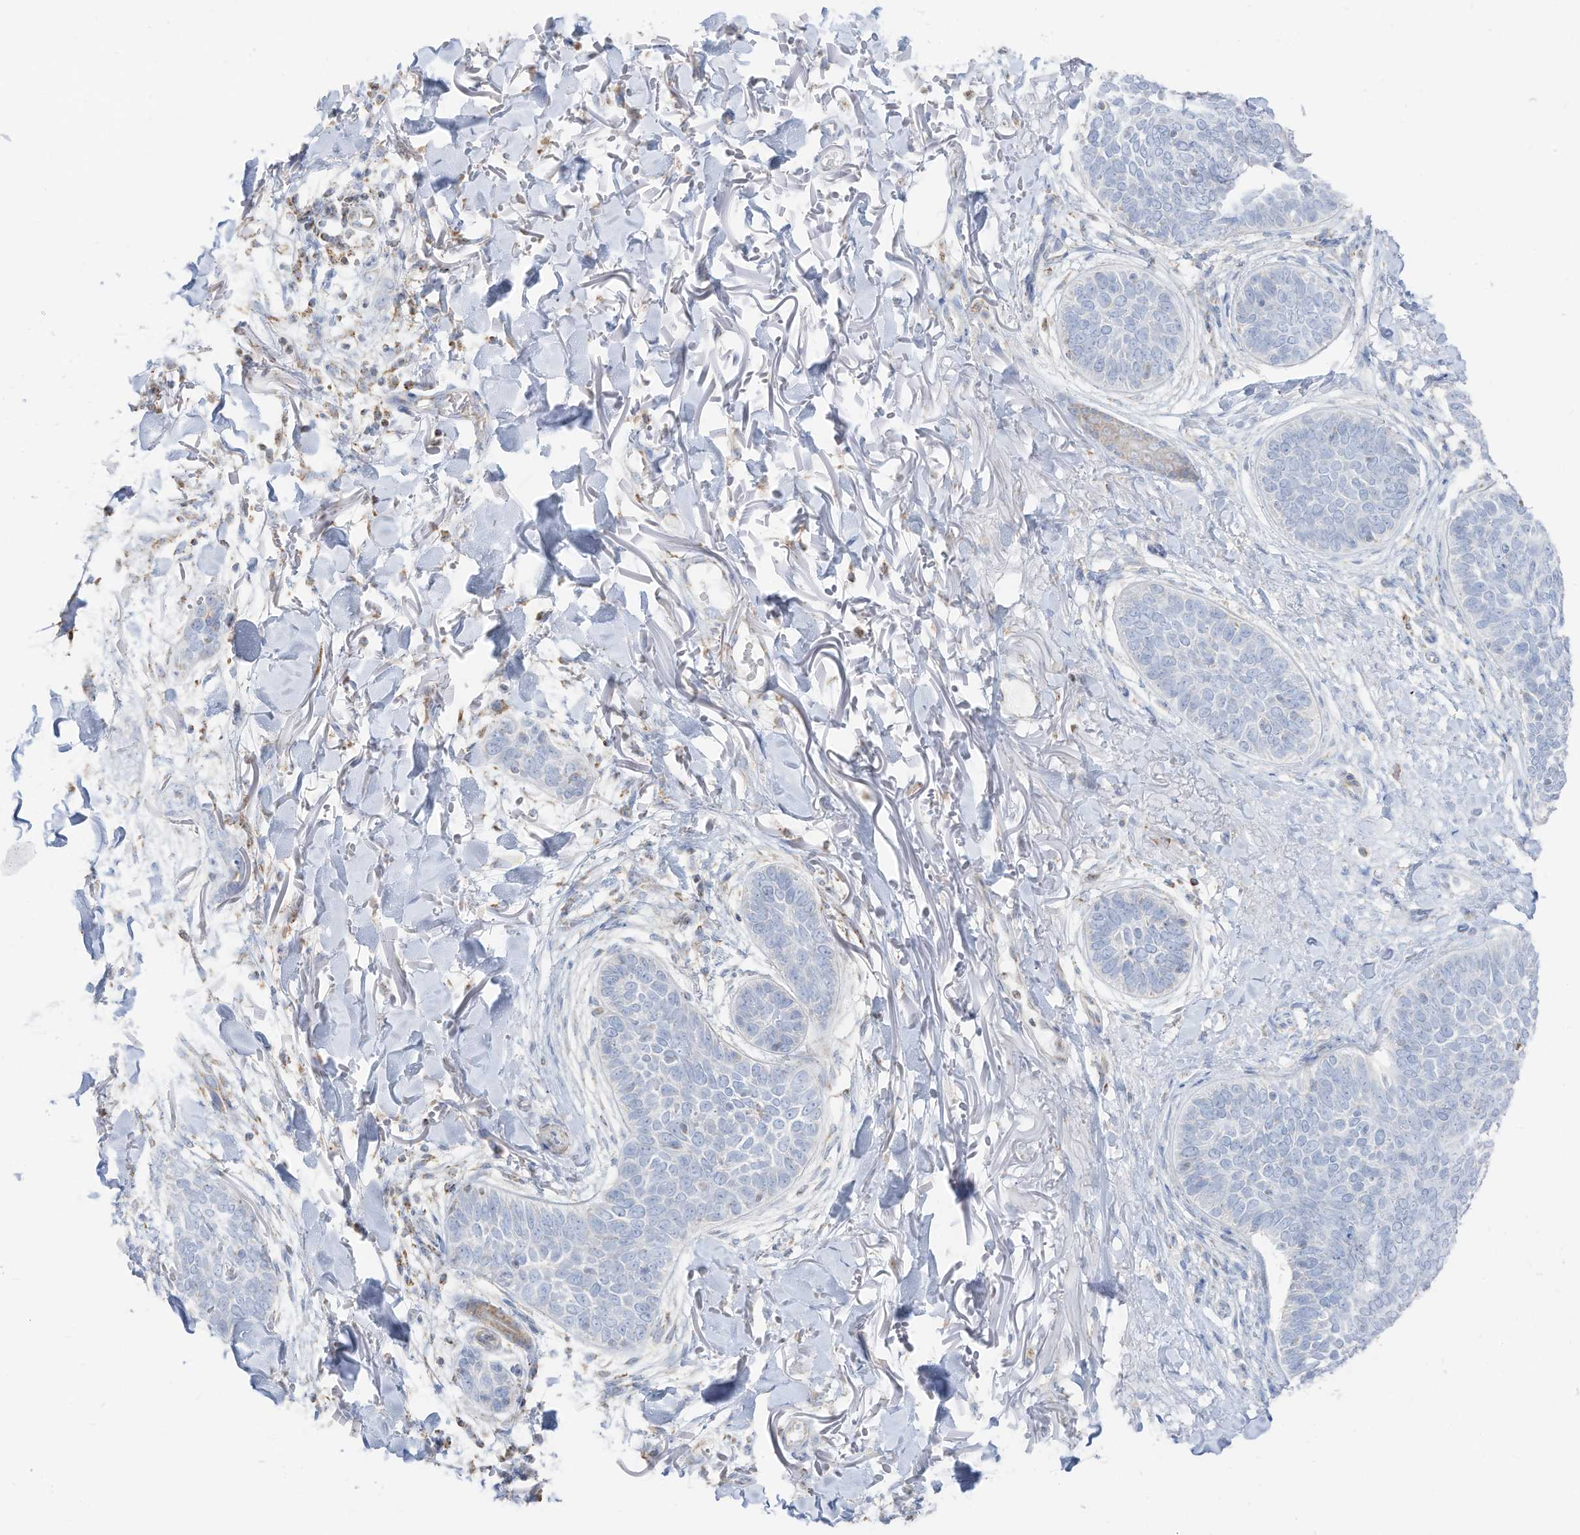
{"staining": {"intensity": "negative", "quantity": "none", "location": "none"}, "tissue": "skin cancer", "cell_type": "Tumor cells", "image_type": "cancer", "snomed": [{"axis": "morphology", "description": "Basal cell carcinoma"}, {"axis": "topography", "description": "Skin"}], "caption": "DAB immunohistochemical staining of skin cancer exhibits no significant staining in tumor cells. Nuclei are stained in blue.", "gene": "ETHE1", "patient": {"sex": "male", "age": 85}}